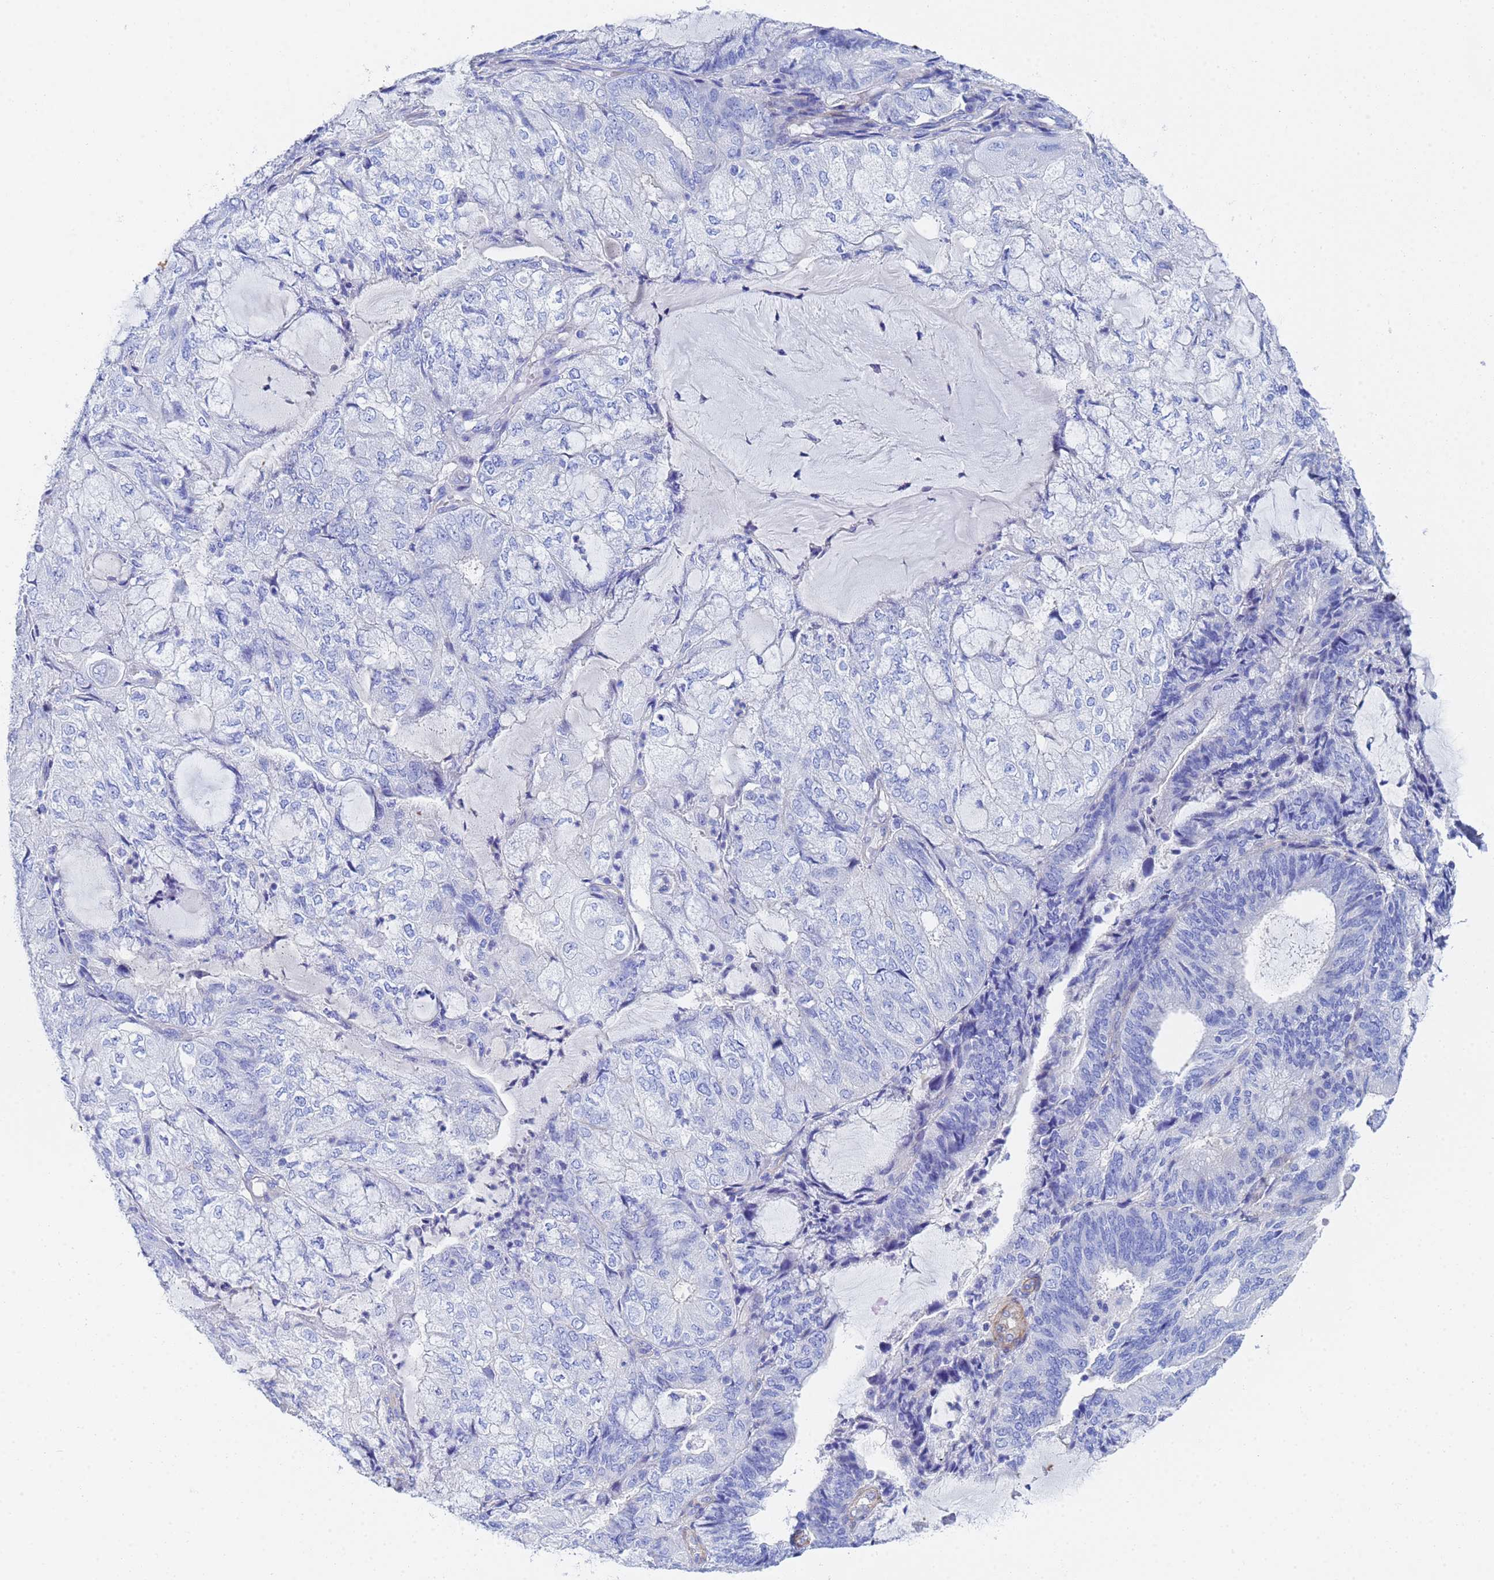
{"staining": {"intensity": "negative", "quantity": "none", "location": "none"}, "tissue": "endometrial cancer", "cell_type": "Tumor cells", "image_type": "cancer", "snomed": [{"axis": "morphology", "description": "Adenocarcinoma, NOS"}, {"axis": "topography", "description": "Endometrium"}], "caption": "Immunohistochemistry (IHC) of endometrial cancer shows no staining in tumor cells.", "gene": "CST4", "patient": {"sex": "female", "age": 81}}